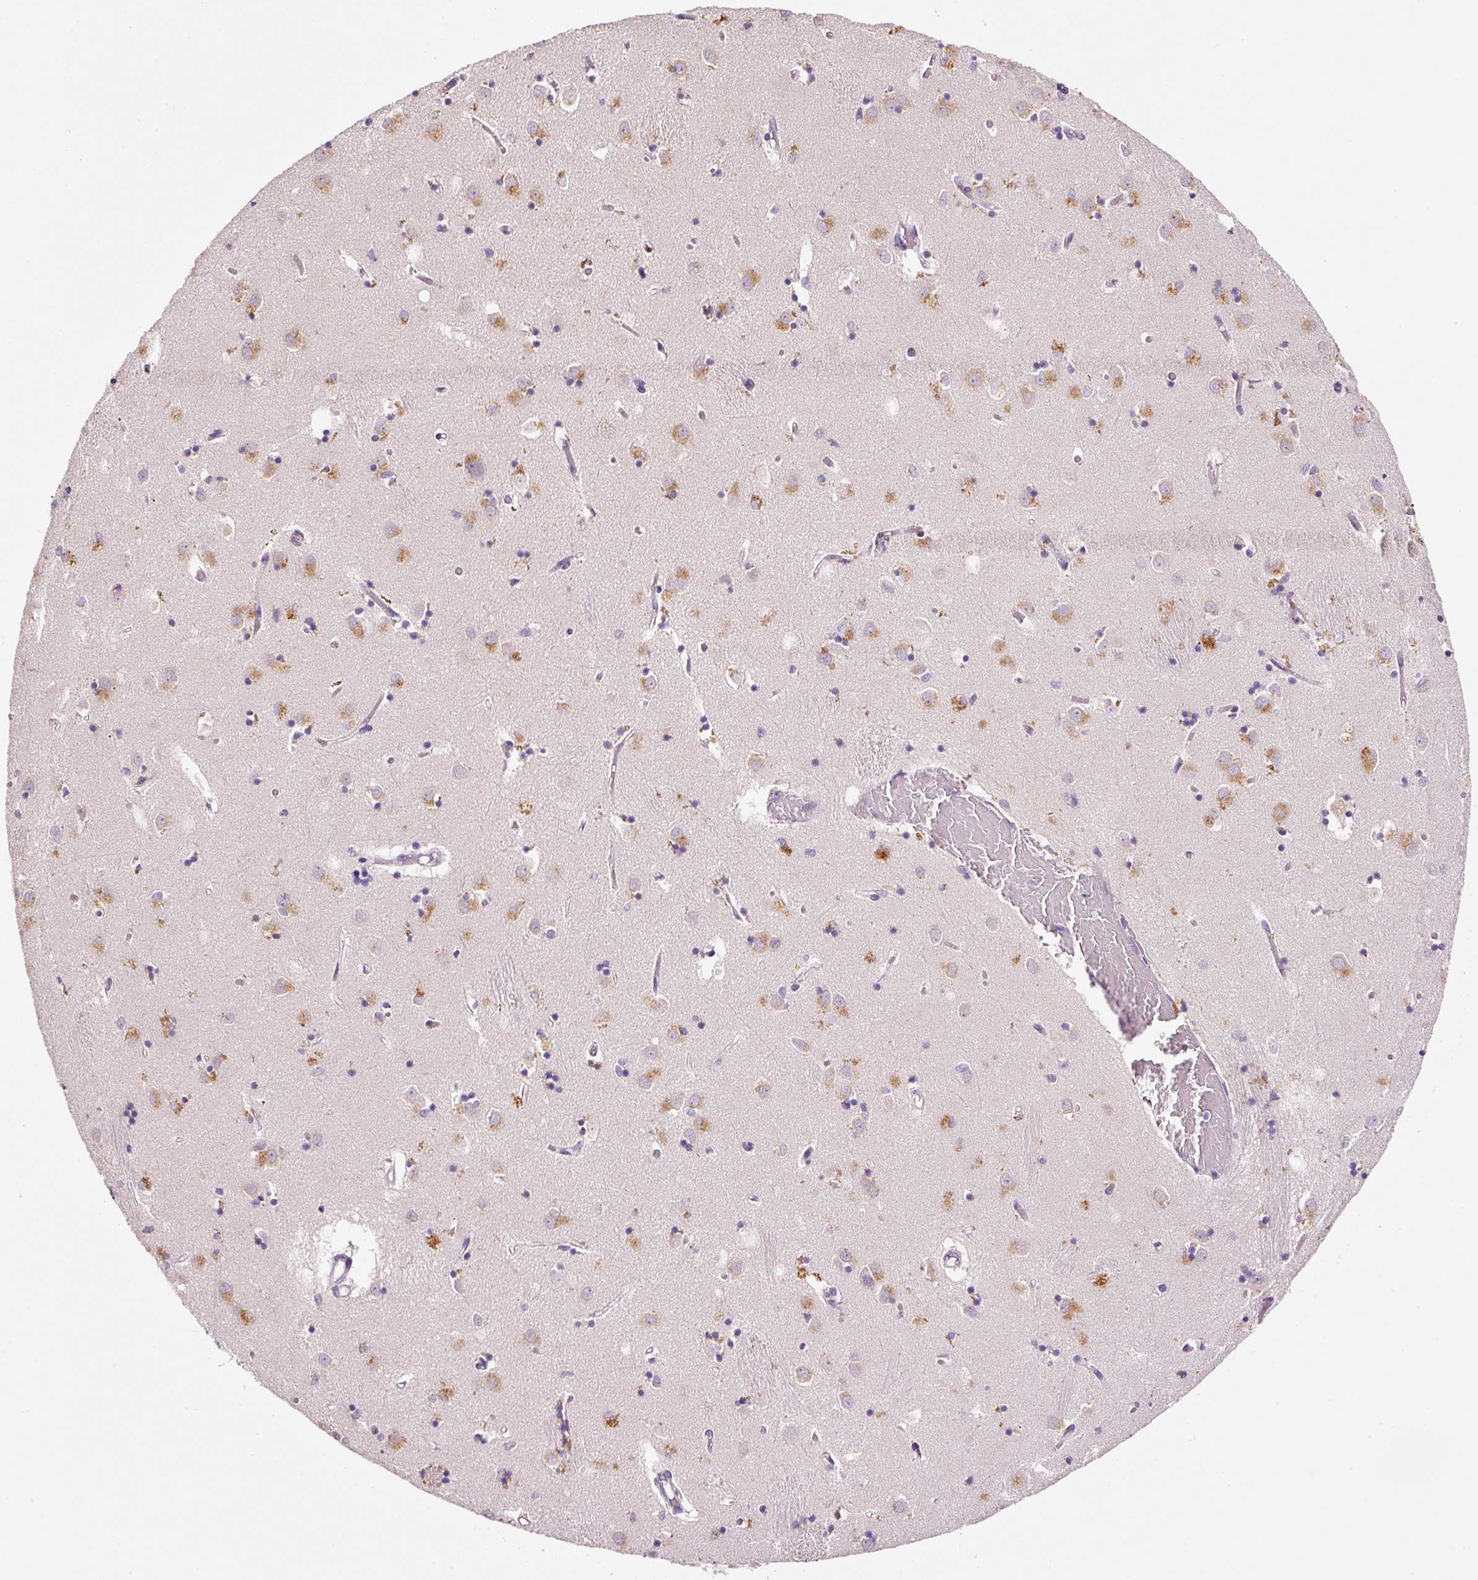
{"staining": {"intensity": "negative", "quantity": "none", "location": "none"}, "tissue": "caudate", "cell_type": "Glial cells", "image_type": "normal", "snomed": [{"axis": "morphology", "description": "Normal tissue, NOS"}, {"axis": "topography", "description": "Lateral ventricle wall"}], "caption": "Photomicrograph shows no significant protein expression in glial cells of benign caudate. (IHC, brightfield microscopy, high magnification).", "gene": "TENT5C", "patient": {"sex": "male", "age": 70}}